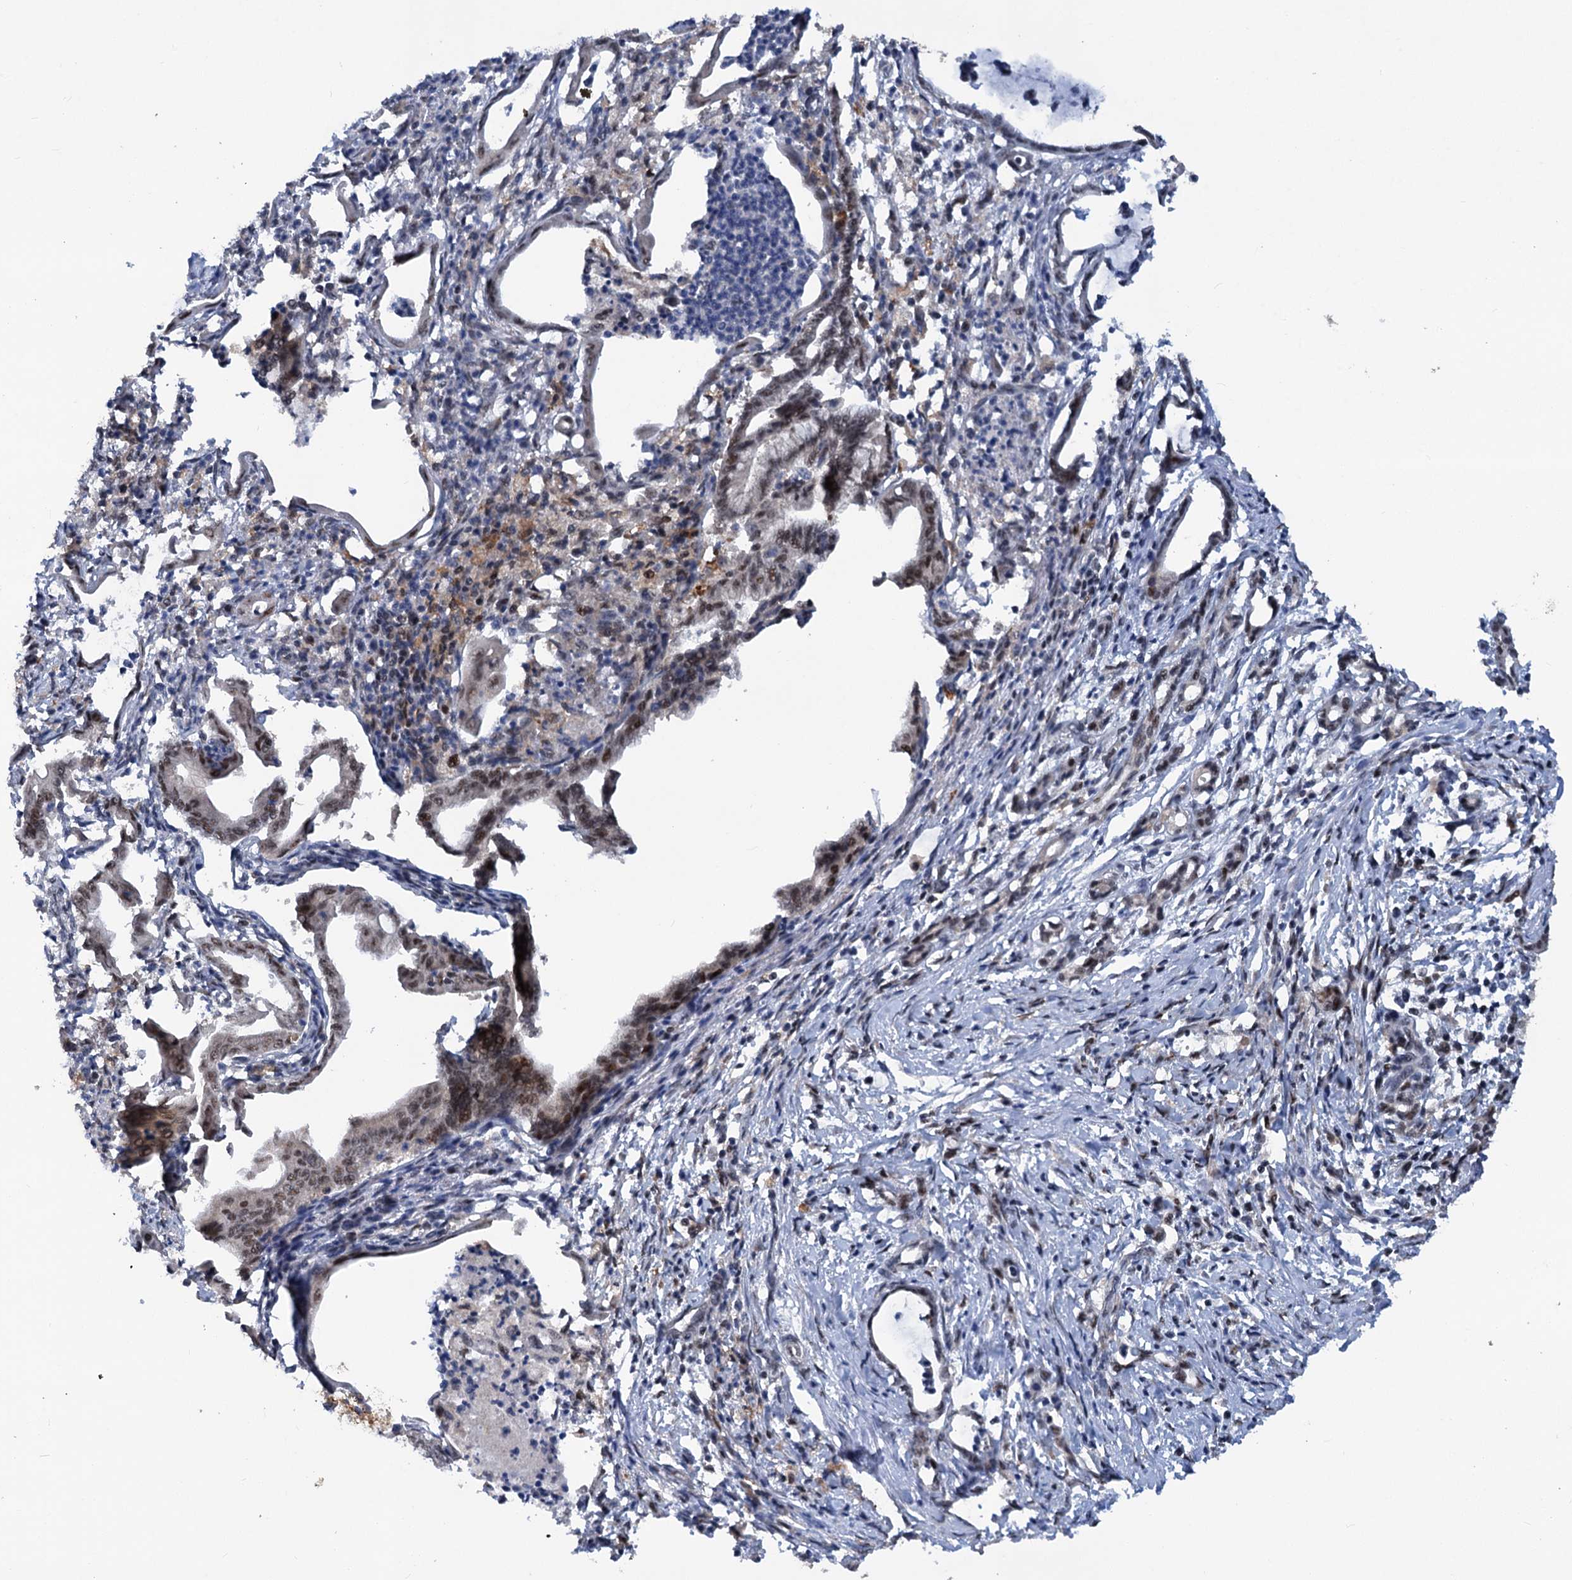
{"staining": {"intensity": "weak", "quantity": "25%-75%", "location": "nuclear"}, "tissue": "pancreatic cancer", "cell_type": "Tumor cells", "image_type": "cancer", "snomed": [{"axis": "morphology", "description": "Adenocarcinoma, NOS"}, {"axis": "topography", "description": "Pancreas"}], "caption": "Human pancreatic adenocarcinoma stained for a protein (brown) demonstrates weak nuclear positive staining in approximately 25%-75% of tumor cells.", "gene": "PHF8", "patient": {"sex": "female", "age": 55}}